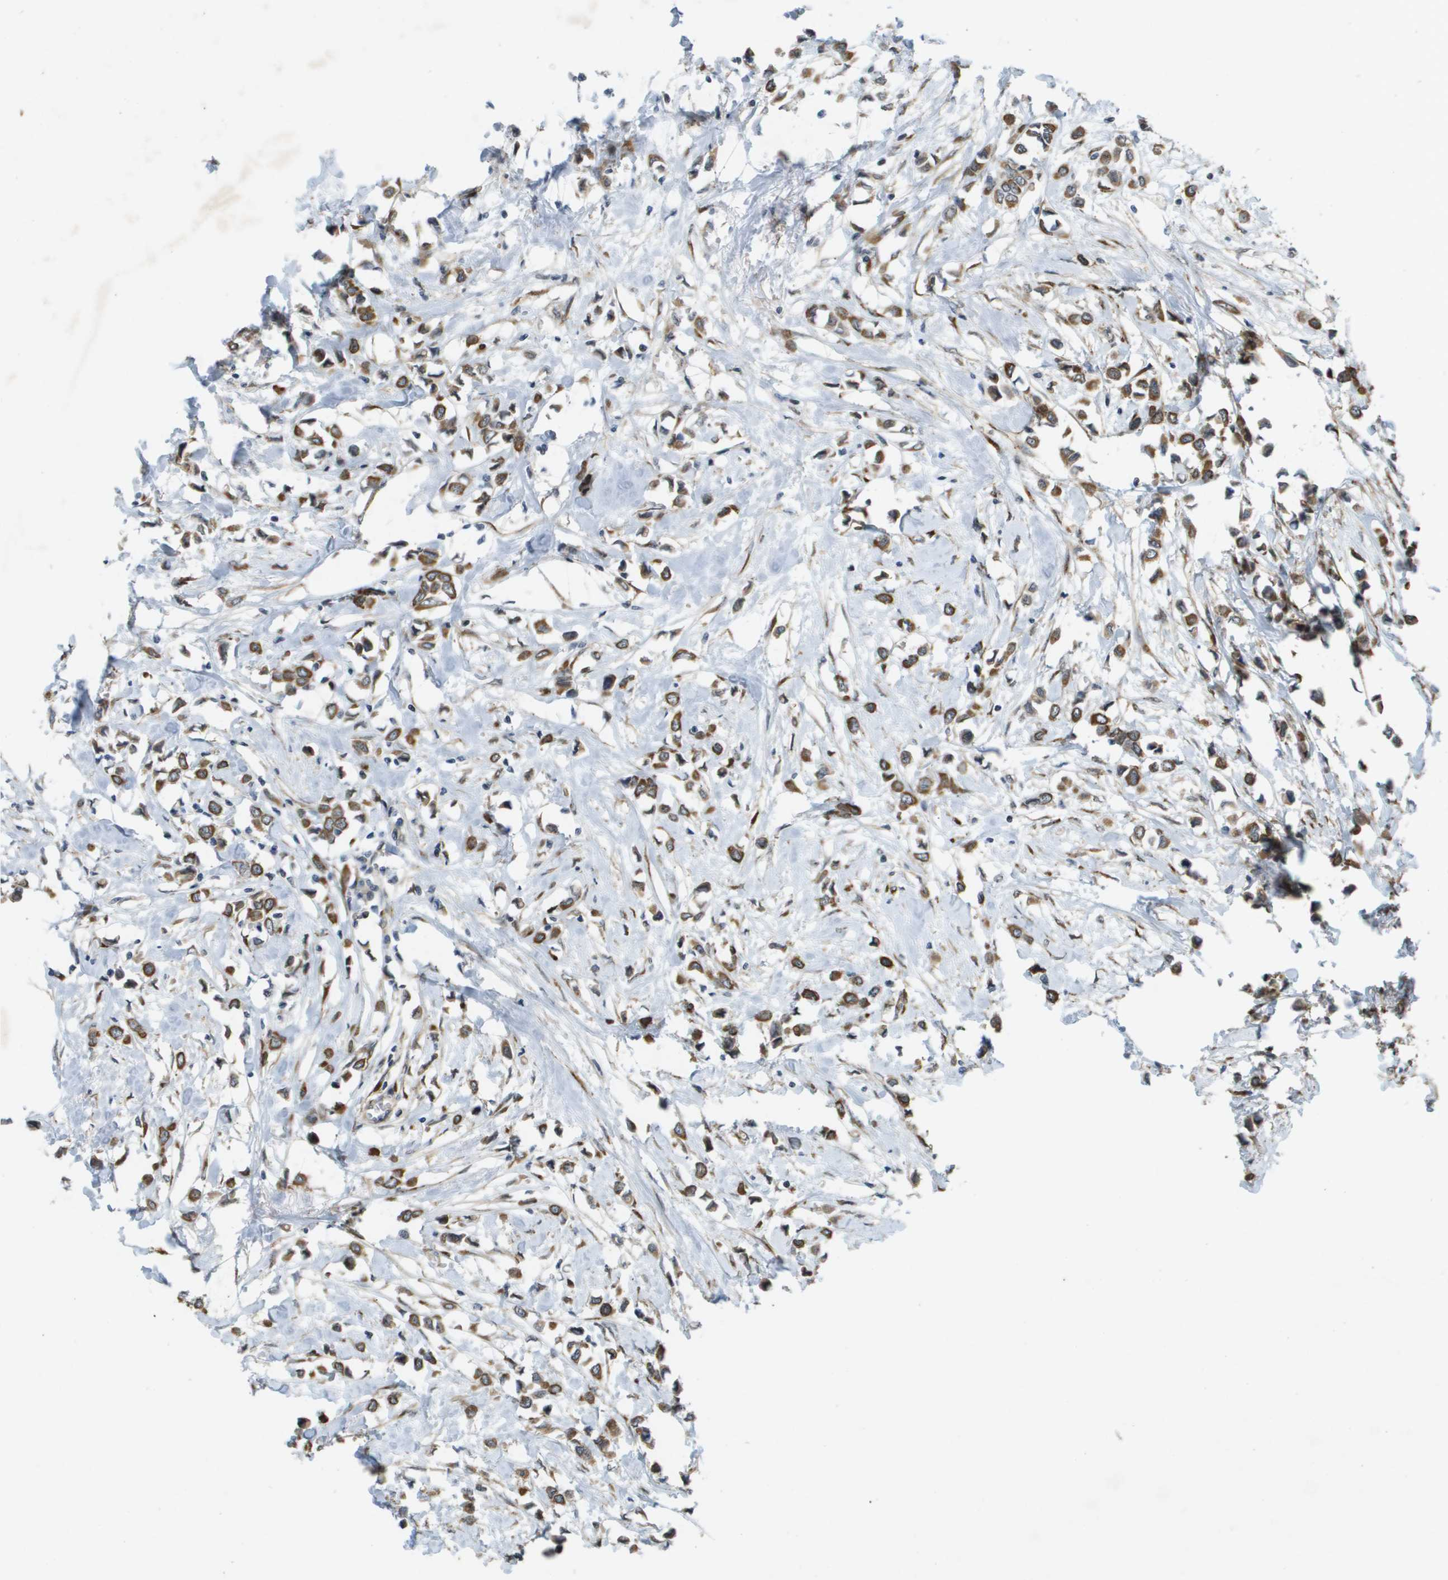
{"staining": {"intensity": "moderate", "quantity": ">75%", "location": "cytoplasmic/membranous"}, "tissue": "breast cancer", "cell_type": "Tumor cells", "image_type": "cancer", "snomed": [{"axis": "morphology", "description": "Lobular carcinoma"}, {"axis": "topography", "description": "Breast"}], "caption": "Immunohistochemistry (IHC) of human breast cancer shows medium levels of moderate cytoplasmic/membranous expression in approximately >75% of tumor cells.", "gene": "IFNLR1", "patient": {"sex": "female", "age": 51}}